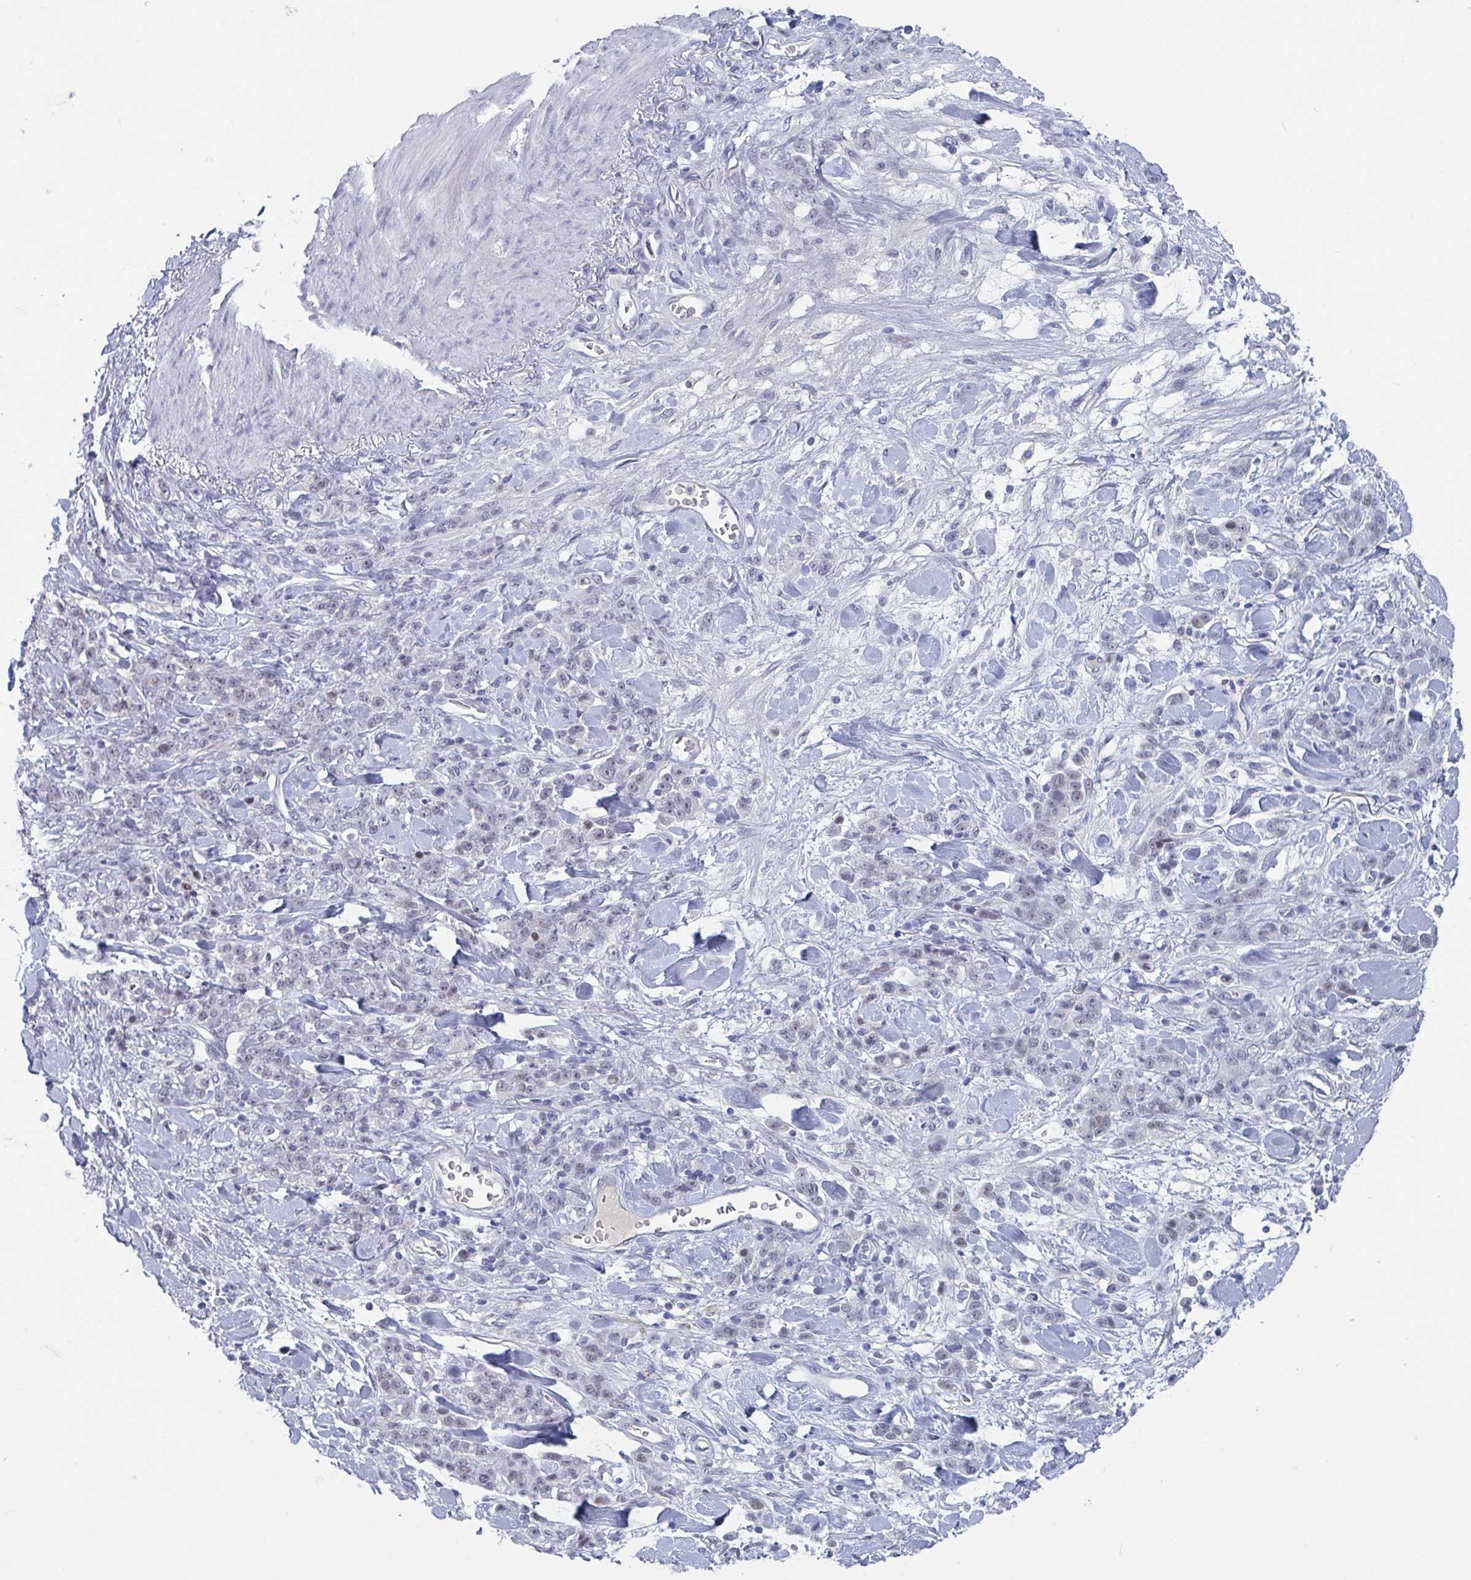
{"staining": {"intensity": "negative", "quantity": "none", "location": "none"}, "tissue": "stomach cancer", "cell_type": "Tumor cells", "image_type": "cancer", "snomed": [{"axis": "morphology", "description": "Normal tissue, NOS"}, {"axis": "morphology", "description": "Adenocarcinoma, NOS"}, {"axis": "topography", "description": "Stomach"}], "caption": "High power microscopy image of an immunohistochemistry histopathology image of stomach adenocarcinoma, revealing no significant staining in tumor cells. (DAB (3,3'-diaminobenzidine) immunohistochemistry (IHC) visualized using brightfield microscopy, high magnification).", "gene": "KDM4D", "patient": {"sex": "male", "age": 82}}